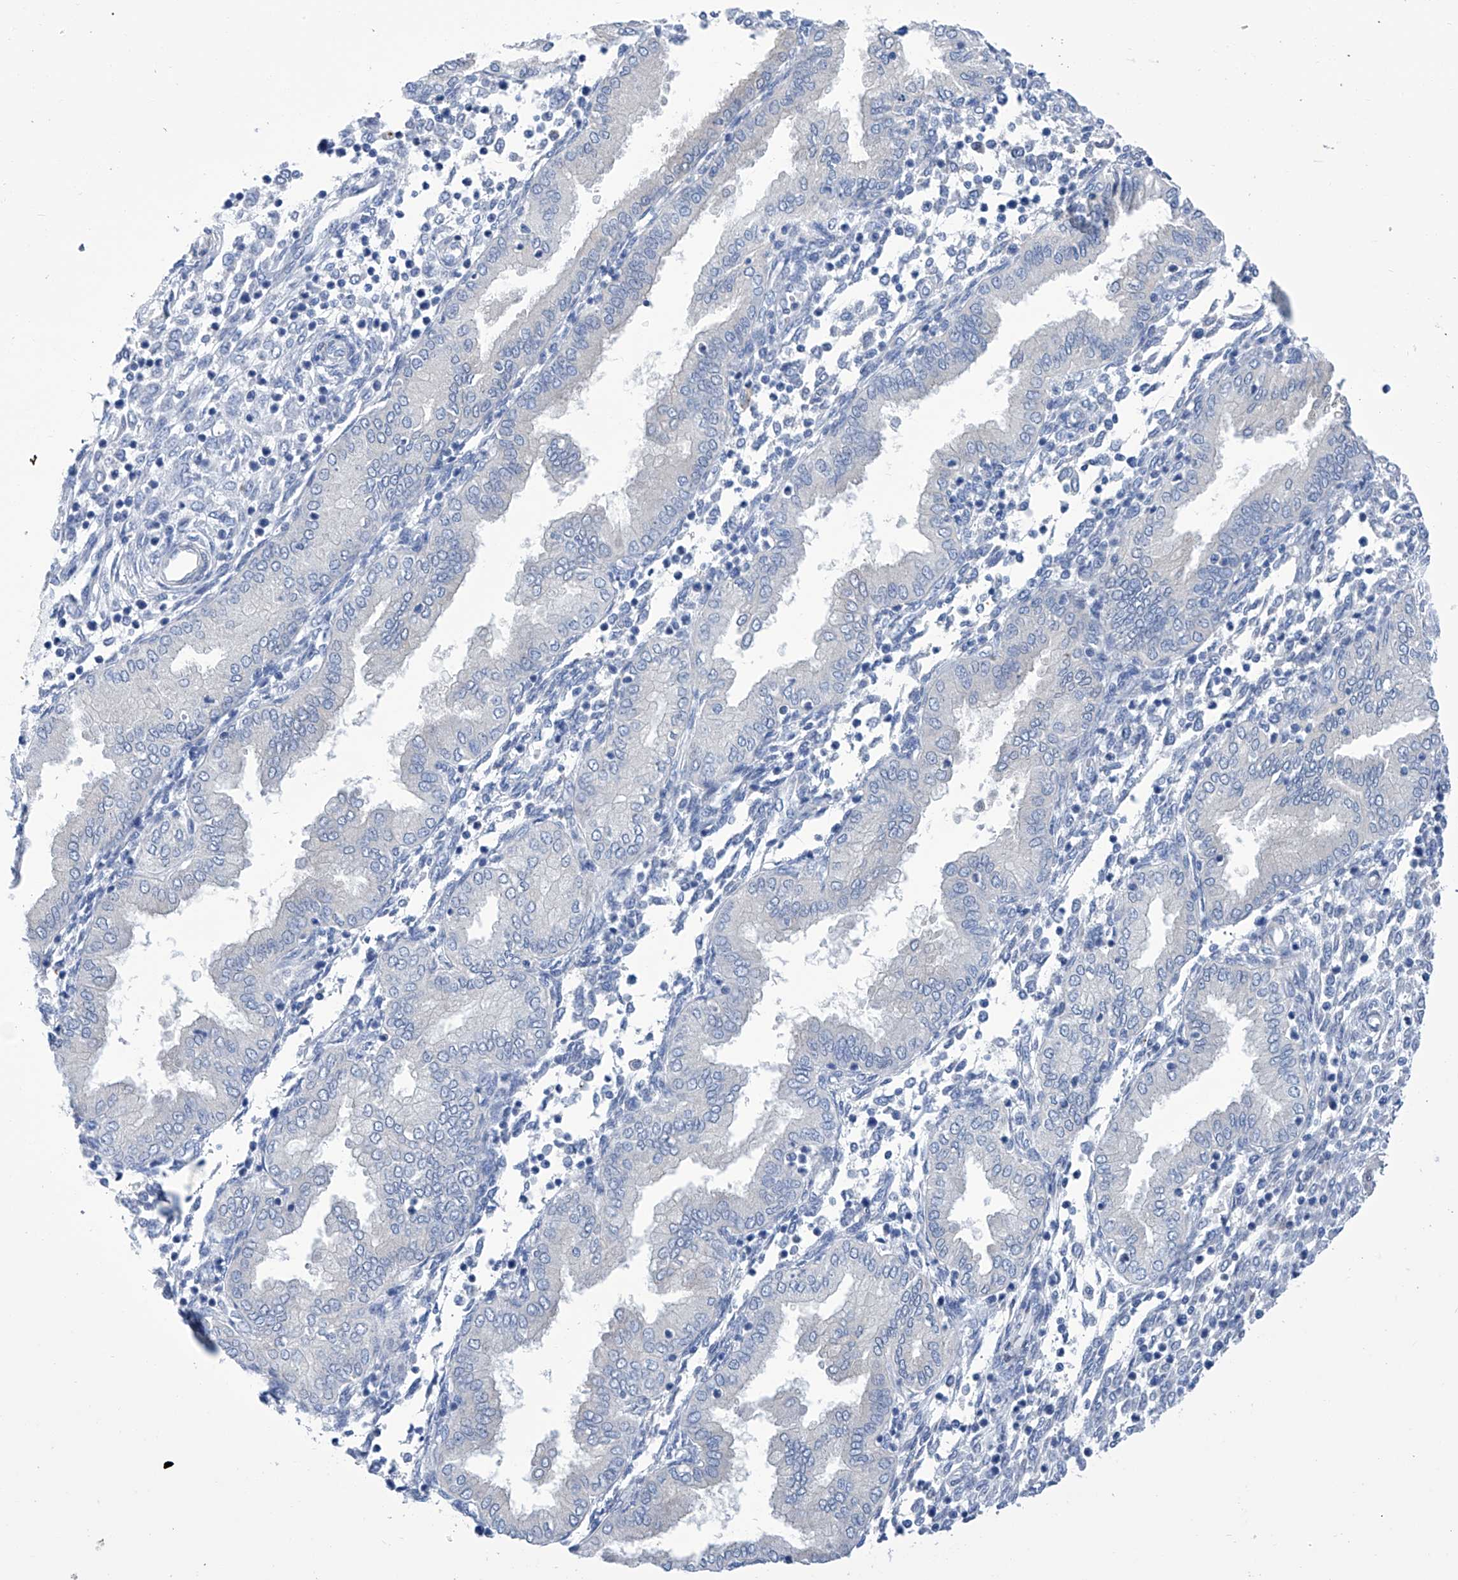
{"staining": {"intensity": "negative", "quantity": "none", "location": "none"}, "tissue": "endometrium", "cell_type": "Cells in endometrial stroma", "image_type": "normal", "snomed": [{"axis": "morphology", "description": "Normal tissue, NOS"}, {"axis": "topography", "description": "Endometrium"}], "caption": "Immunohistochemical staining of benign human endometrium displays no significant staining in cells in endometrial stroma.", "gene": "IMPA2", "patient": {"sex": "female", "age": 53}}